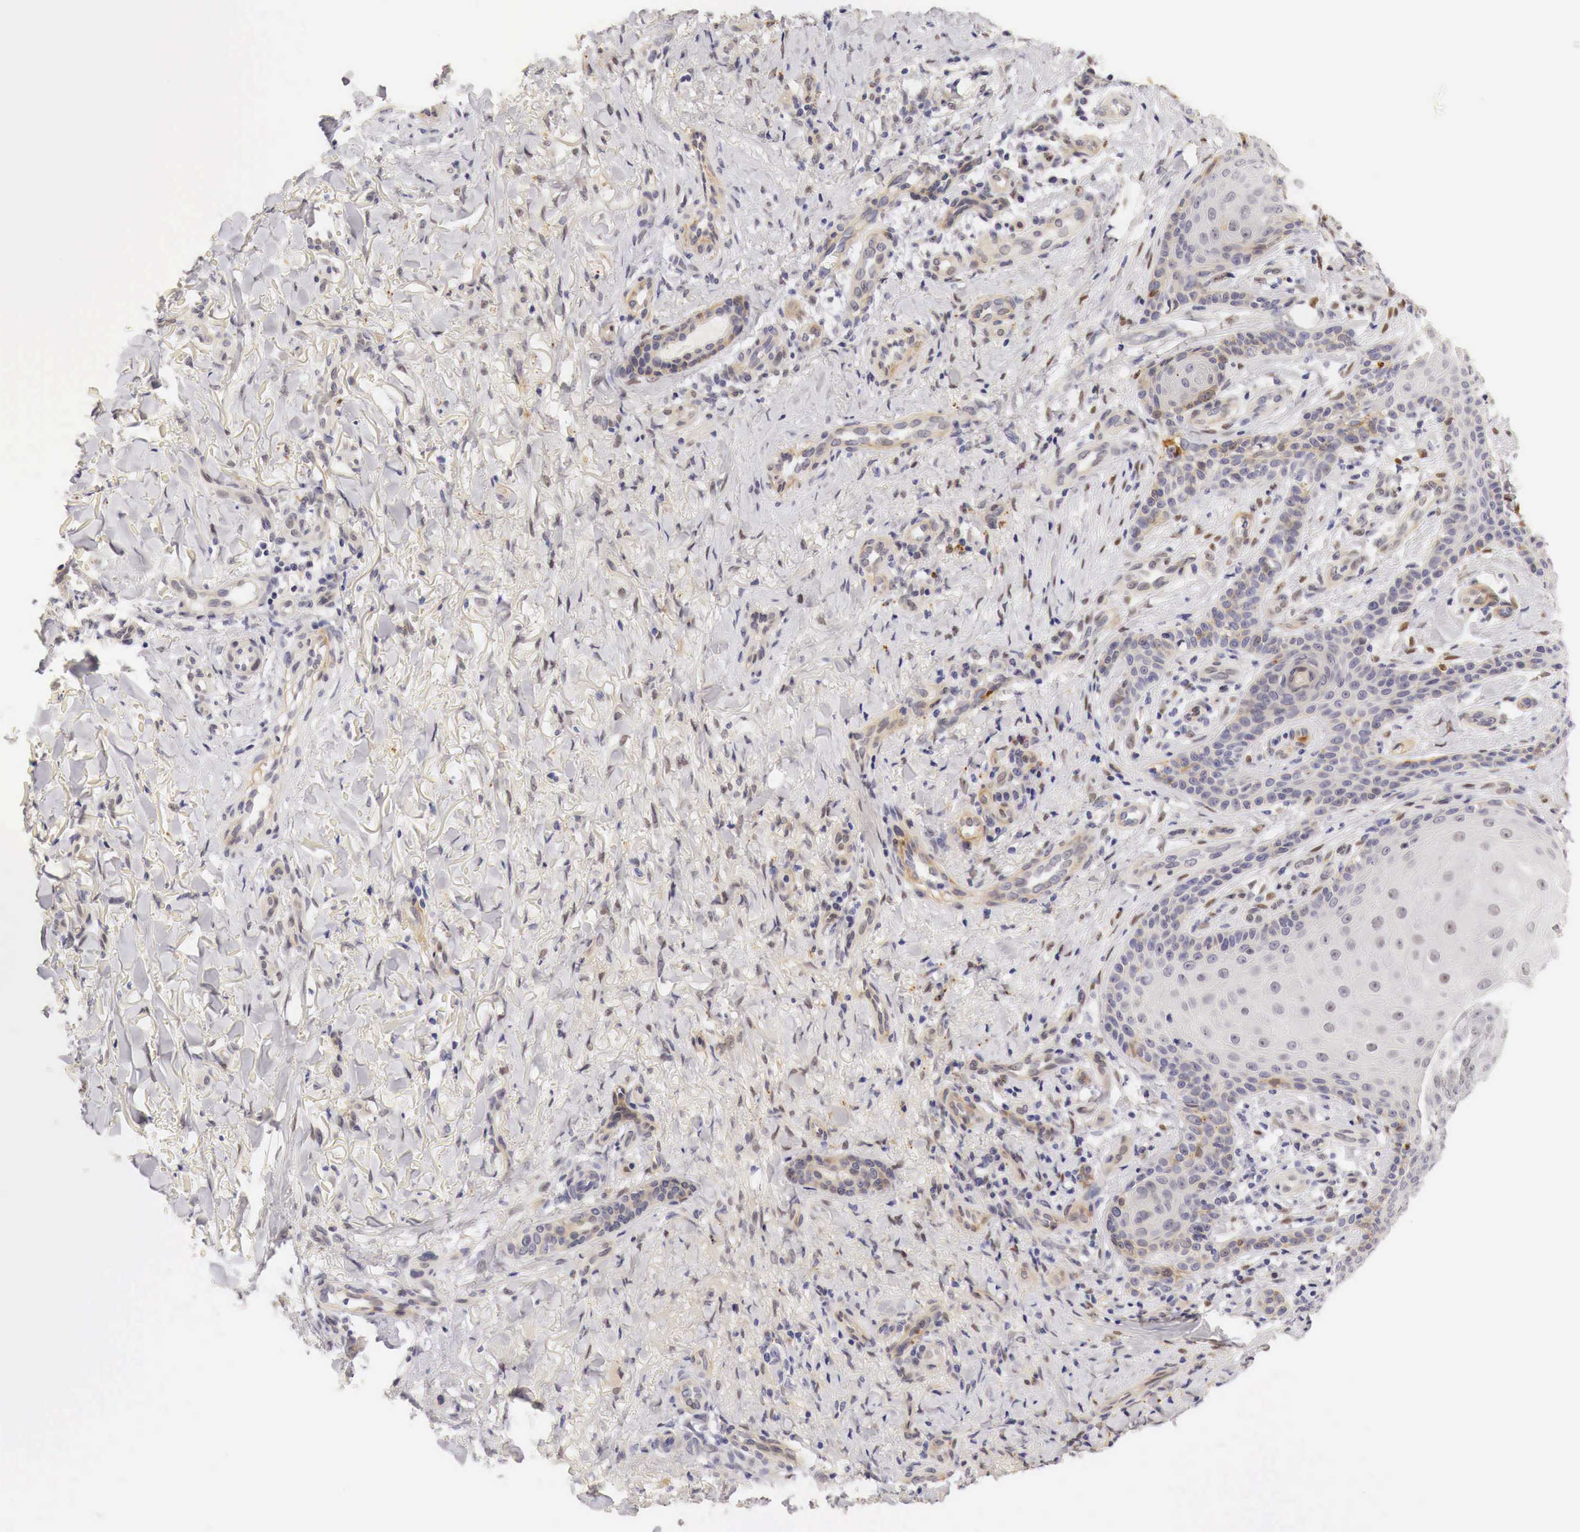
{"staining": {"intensity": "weak", "quantity": "<25%", "location": "cytoplasmic/membranous"}, "tissue": "skin cancer", "cell_type": "Tumor cells", "image_type": "cancer", "snomed": [{"axis": "morphology", "description": "Normal tissue, NOS"}, {"axis": "morphology", "description": "Basal cell carcinoma"}, {"axis": "topography", "description": "Skin"}], "caption": "This micrograph is of skin cancer stained with IHC to label a protein in brown with the nuclei are counter-stained blue. There is no positivity in tumor cells. Nuclei are stained in blue.", "gene": "CASP3", "patient": {"sex": "male", "age": 81}}